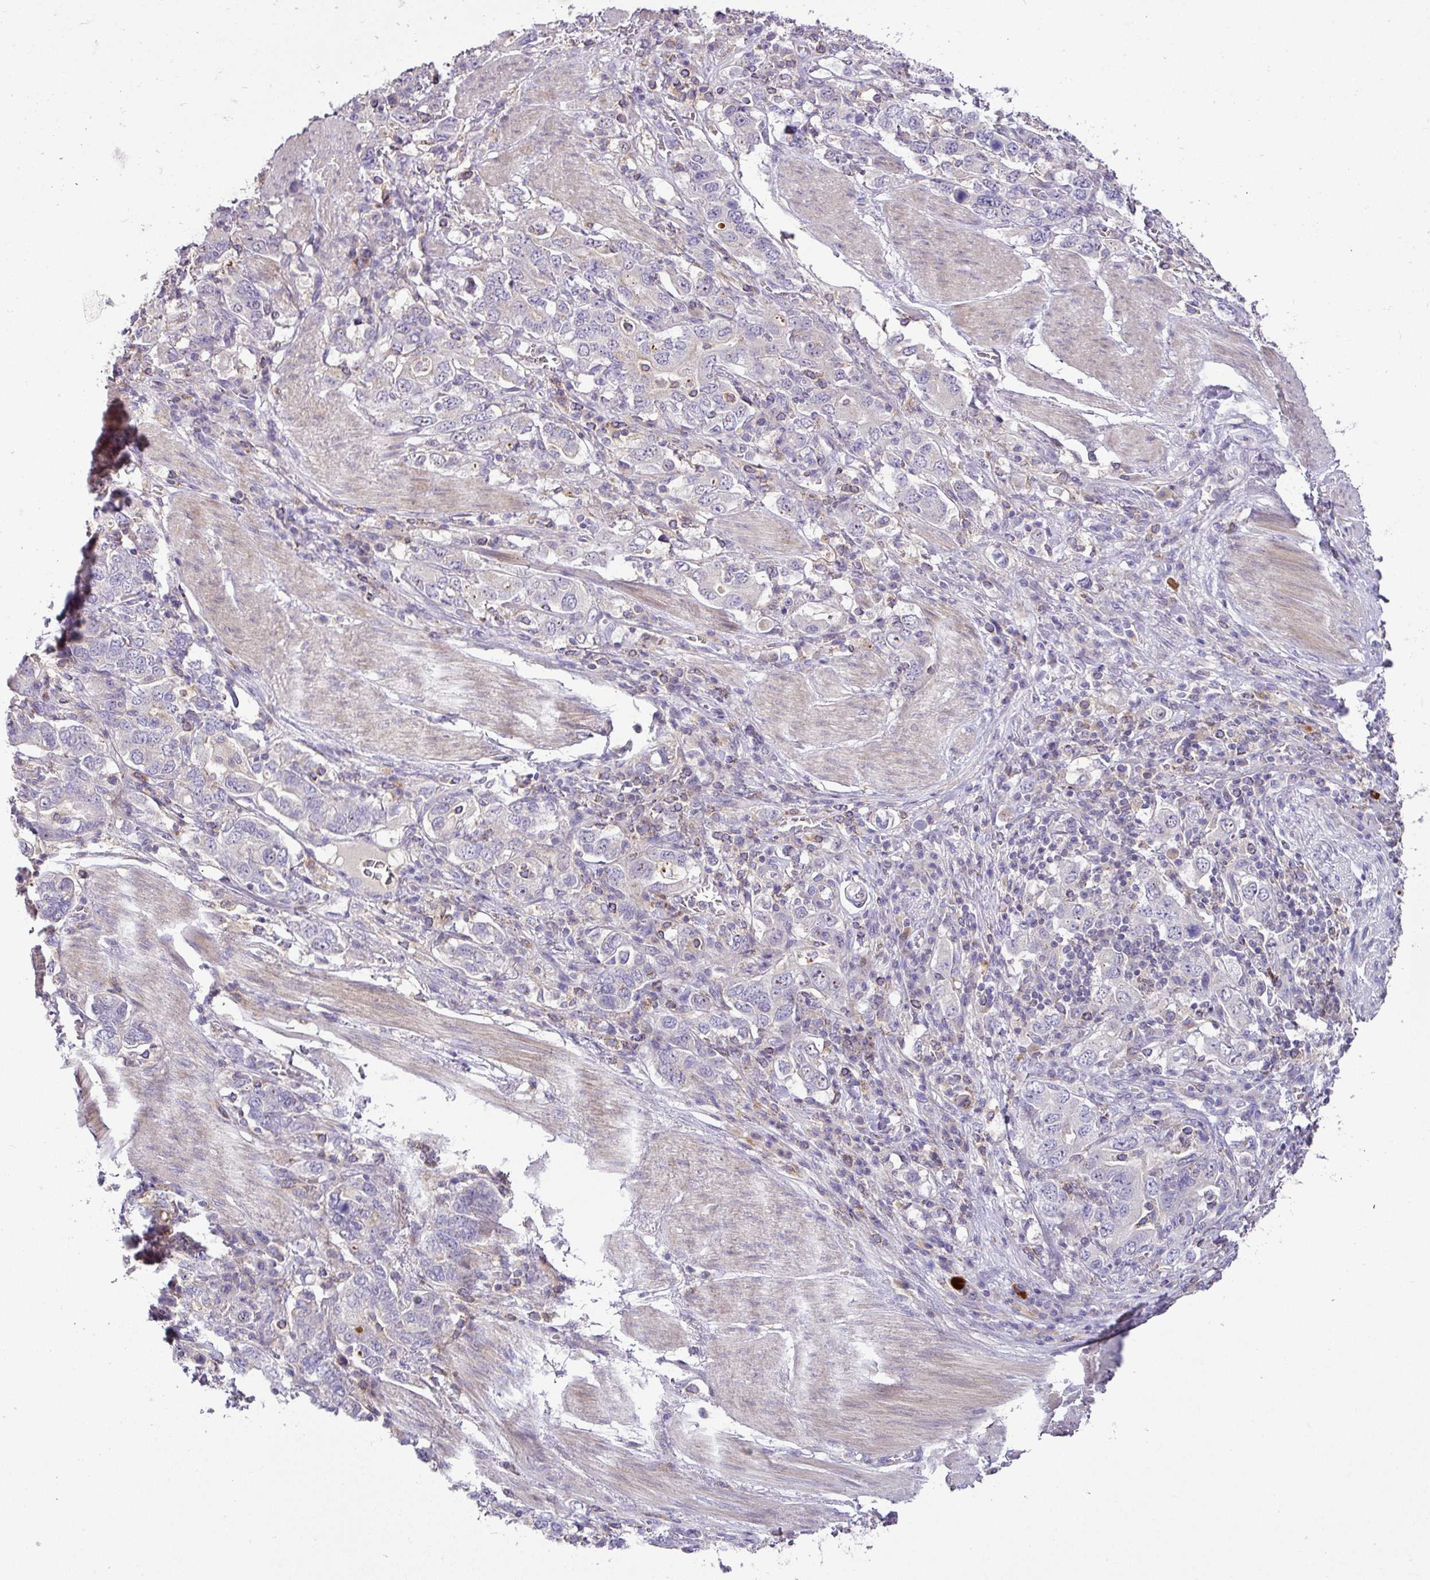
{"staining": {"intensity": "negative", "quantity": "none", "location": "none"}, "tissue": "stomach cancer", "cell_type": "Tumor cells", "image_type": "cancer", "snomed": [{"axis": "morphology", "description": "Adenocarcinoma, NOS"}, {"axis": "topography", "description": "Stomach, upper"}, {"axis": "topography", "description": "Stomach"}], "caption": "Immunohistochemical staining of adenocarcinoma (stomach) reveals no significant positivity in tumor cells.", "gene": "HOXC13", "patient": {"sex": "male", "age": 62}}